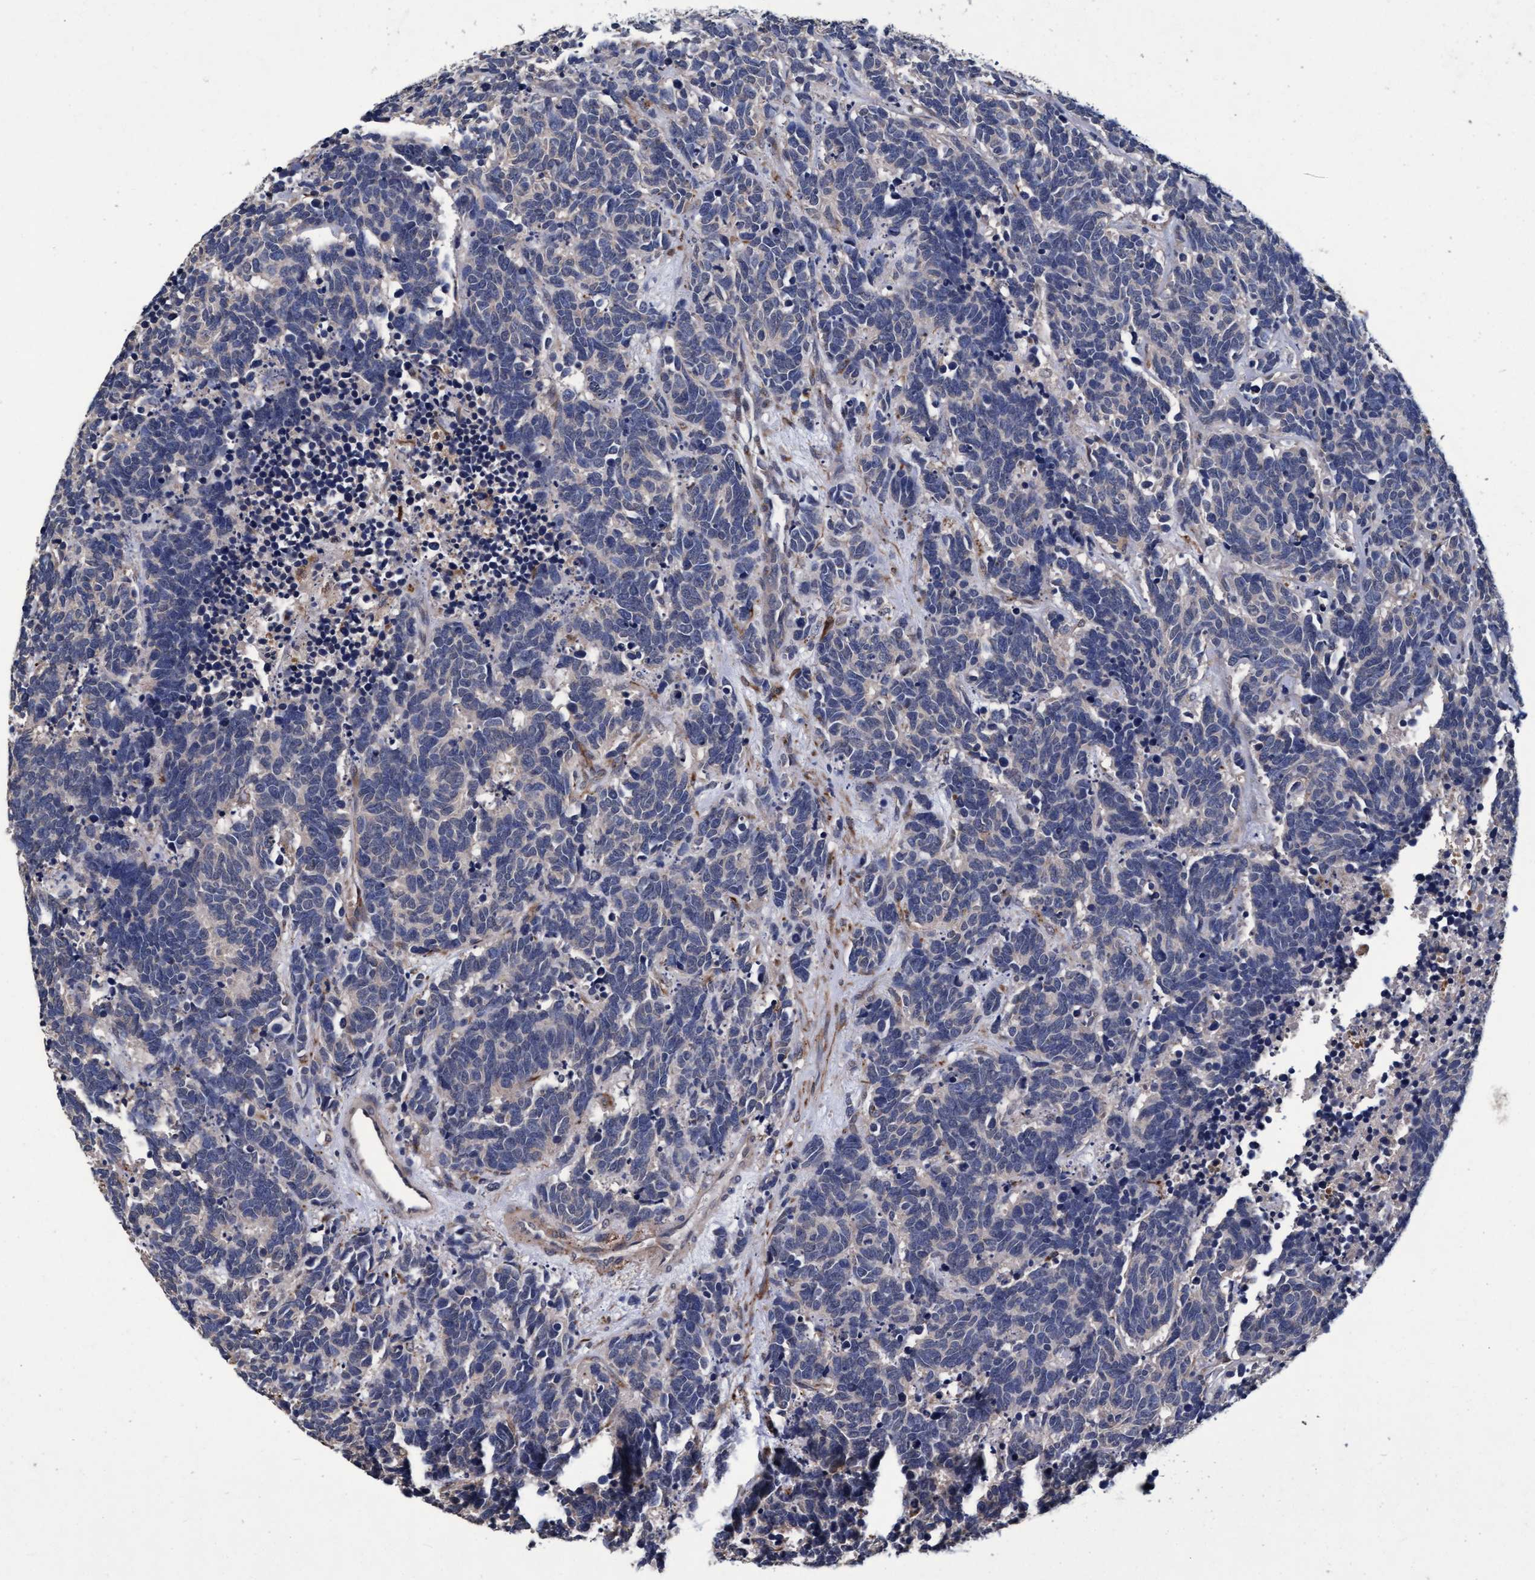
{"staining": {"intensity": "negative", "quantity": "none", "location": "none"}, "tissue": "carcinoid", "cell_type": "Tumor cells", "image_type": "cancer", "snomed": [{"axis": "morphology", "description": "Carcinoma, NOS"}, {"axis": "morphology", "description": "Carcinoid, malignant, NOS"}, {"axis": "topography", "description": "Urinary bladder"}], "caption": "High magnification brightfield microscopy of carcinoid stained with DAB (3,3'-diaminobenzidine) (brown) and counterstained with hematoxylin (blue): tumor cells show no significant positivity.", "gene": "CPQ", "patient": {"sex": "male", "age": 57}}